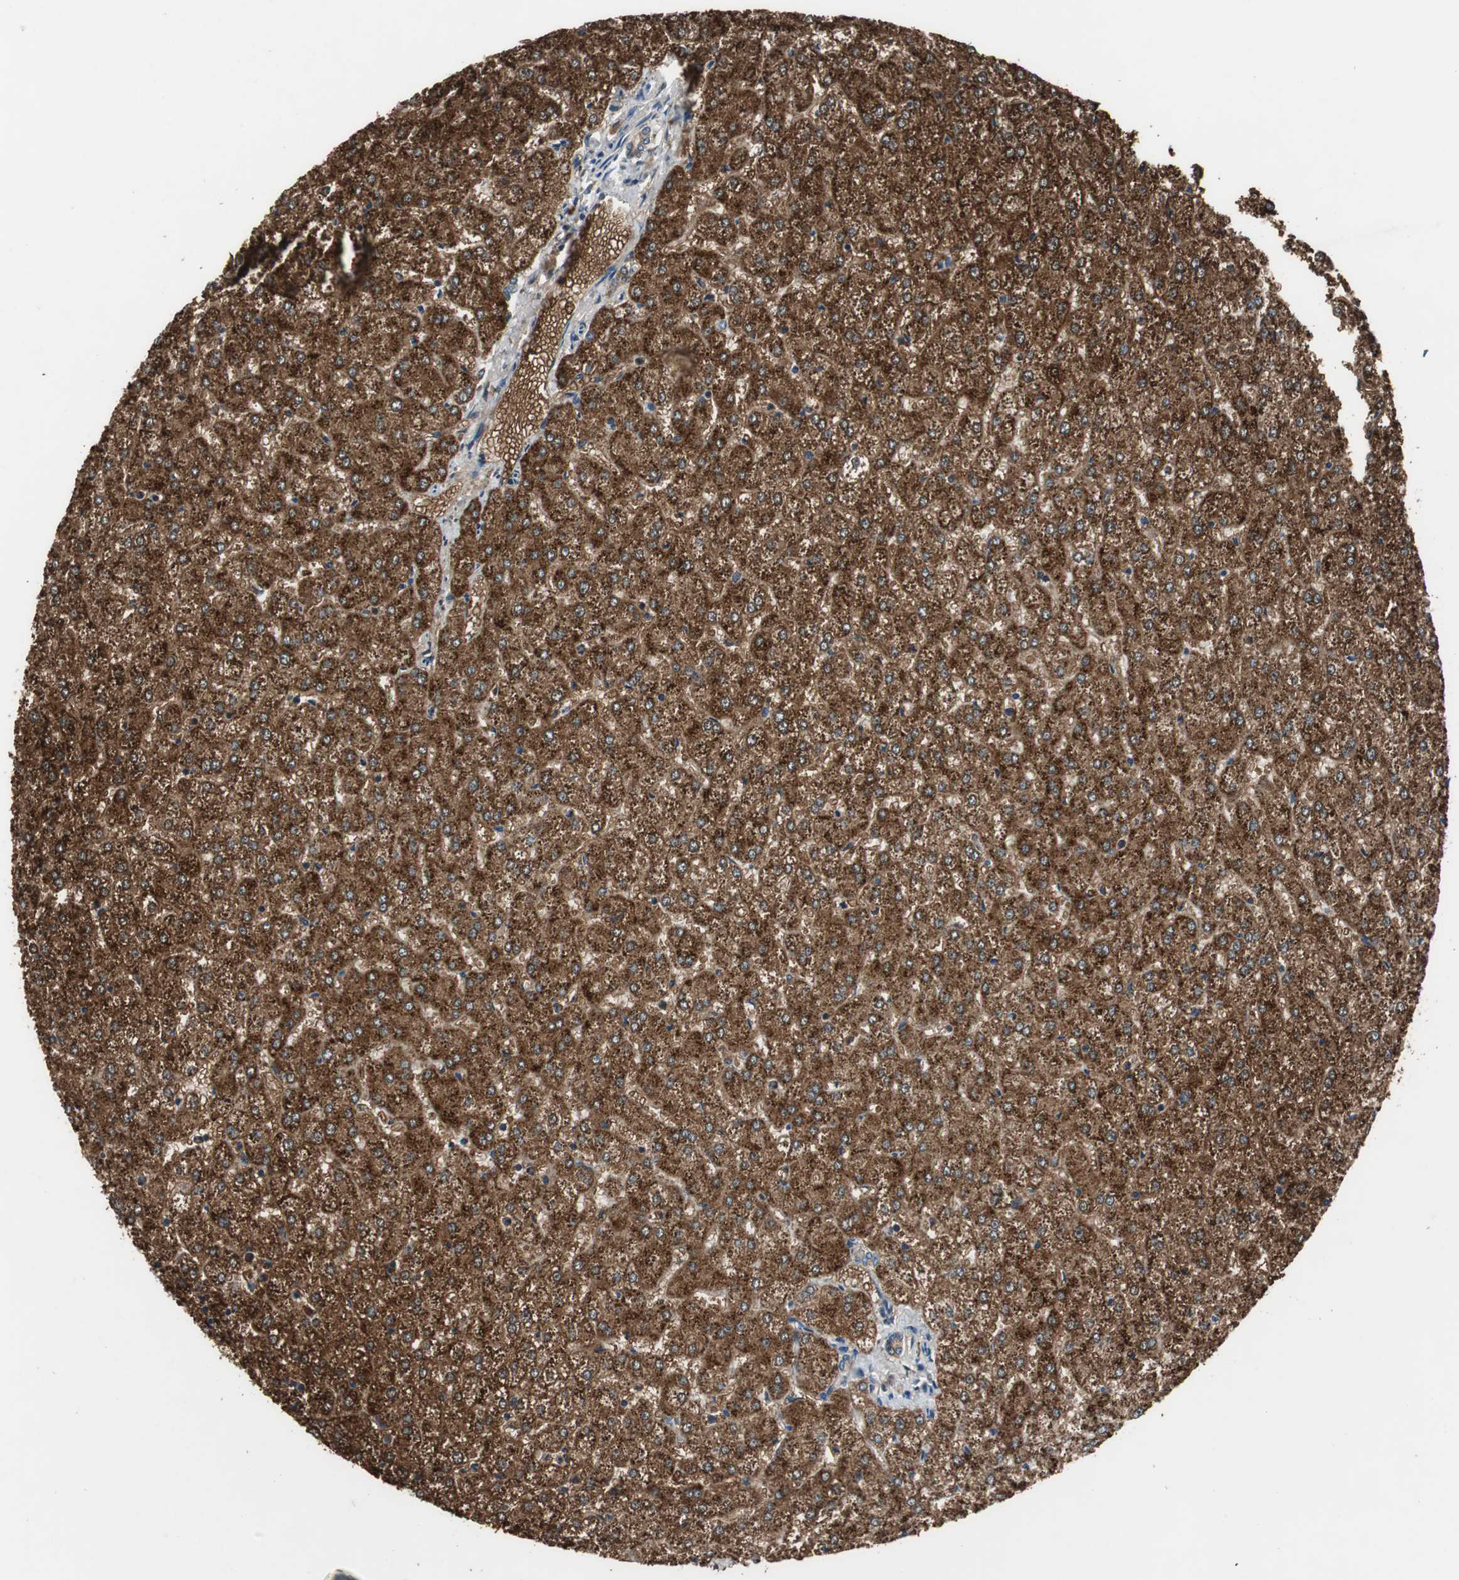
{"staining": {"intensity": "strong", "quantity": ">75%", "location": "cytoplasmic/membranous"}, "tissue": "liver", "cell_type": "Cholangiocytes", "image_type": "normal", "snomed": [{"axis": "morphology", "description": "Normal tissue, NOS"}, {"axis": "topography", "description": "Liver"}], "caption": "Immunohistochemistry (IHC) (DAB (3,3'-diaminobenzidine)) staining of normal liver shows strong cytoplasmic/membranous protein positivity in approximately >75% of cholangiocytes.", "gene": "PI4KB", "patient": {"sex": "female", "age": 32}}